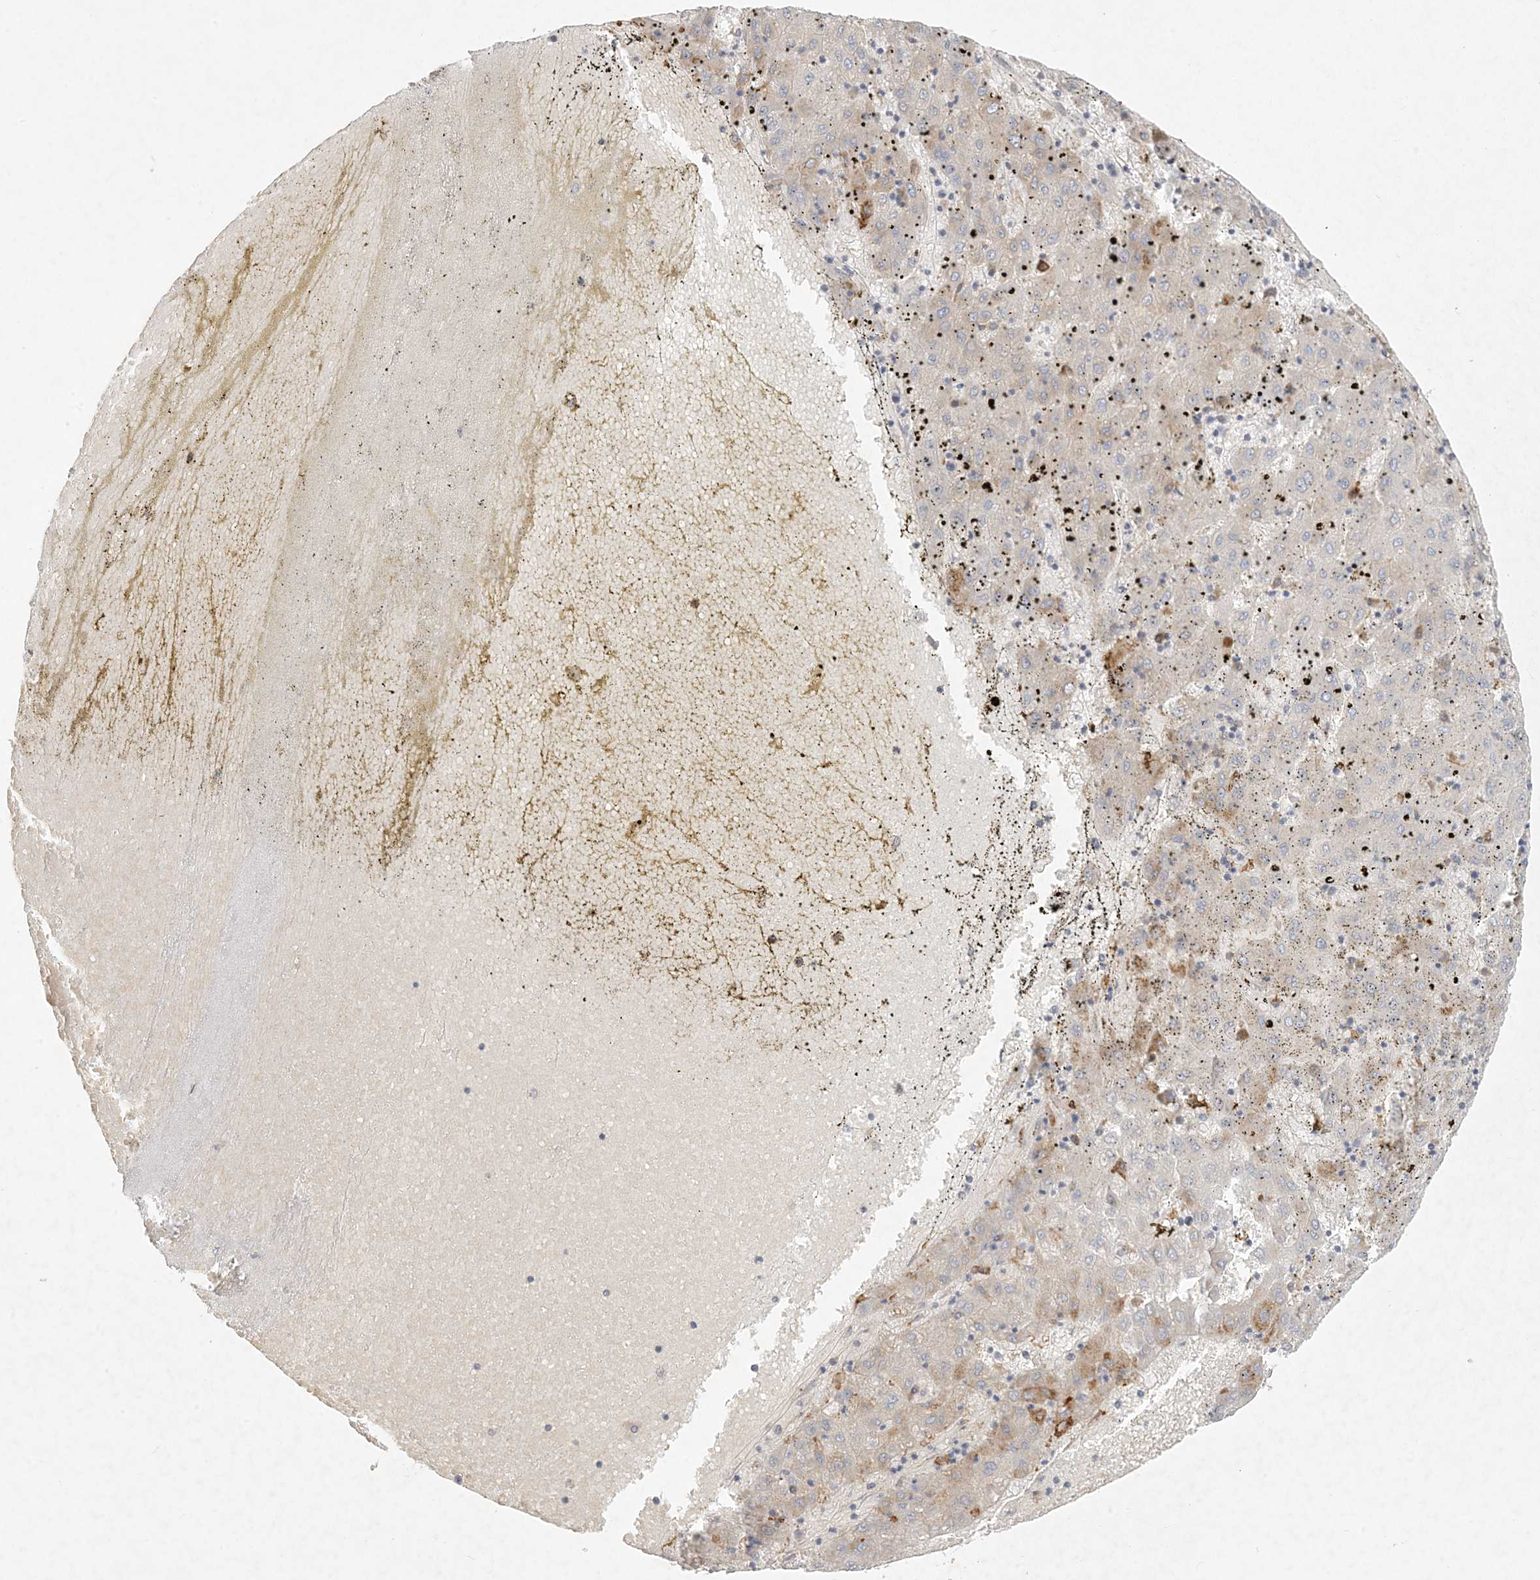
{"staining": {"intensity": "negative", "quantity": "none", "location": "none"}, "tissue": "liver cancer", "cell_type": "Tumor cells", "image_type": "cancer", "snomed": [{"axis": "morphology", "description": "Carcinoma, Hepatocellular, NOS"}, {"axis": "topography", "description": "Liver"}], "caption": "A photomicrograph of hepatocellular carcinoma (liver) stained for a protein demonstrates no brown staining in tumor cells. (Brightfield microscopy of DAB immunohistochemistry (IHC) at high magnification).", "gene": "ZNF385D", "patient": {"sex": "male", "age": 72}}